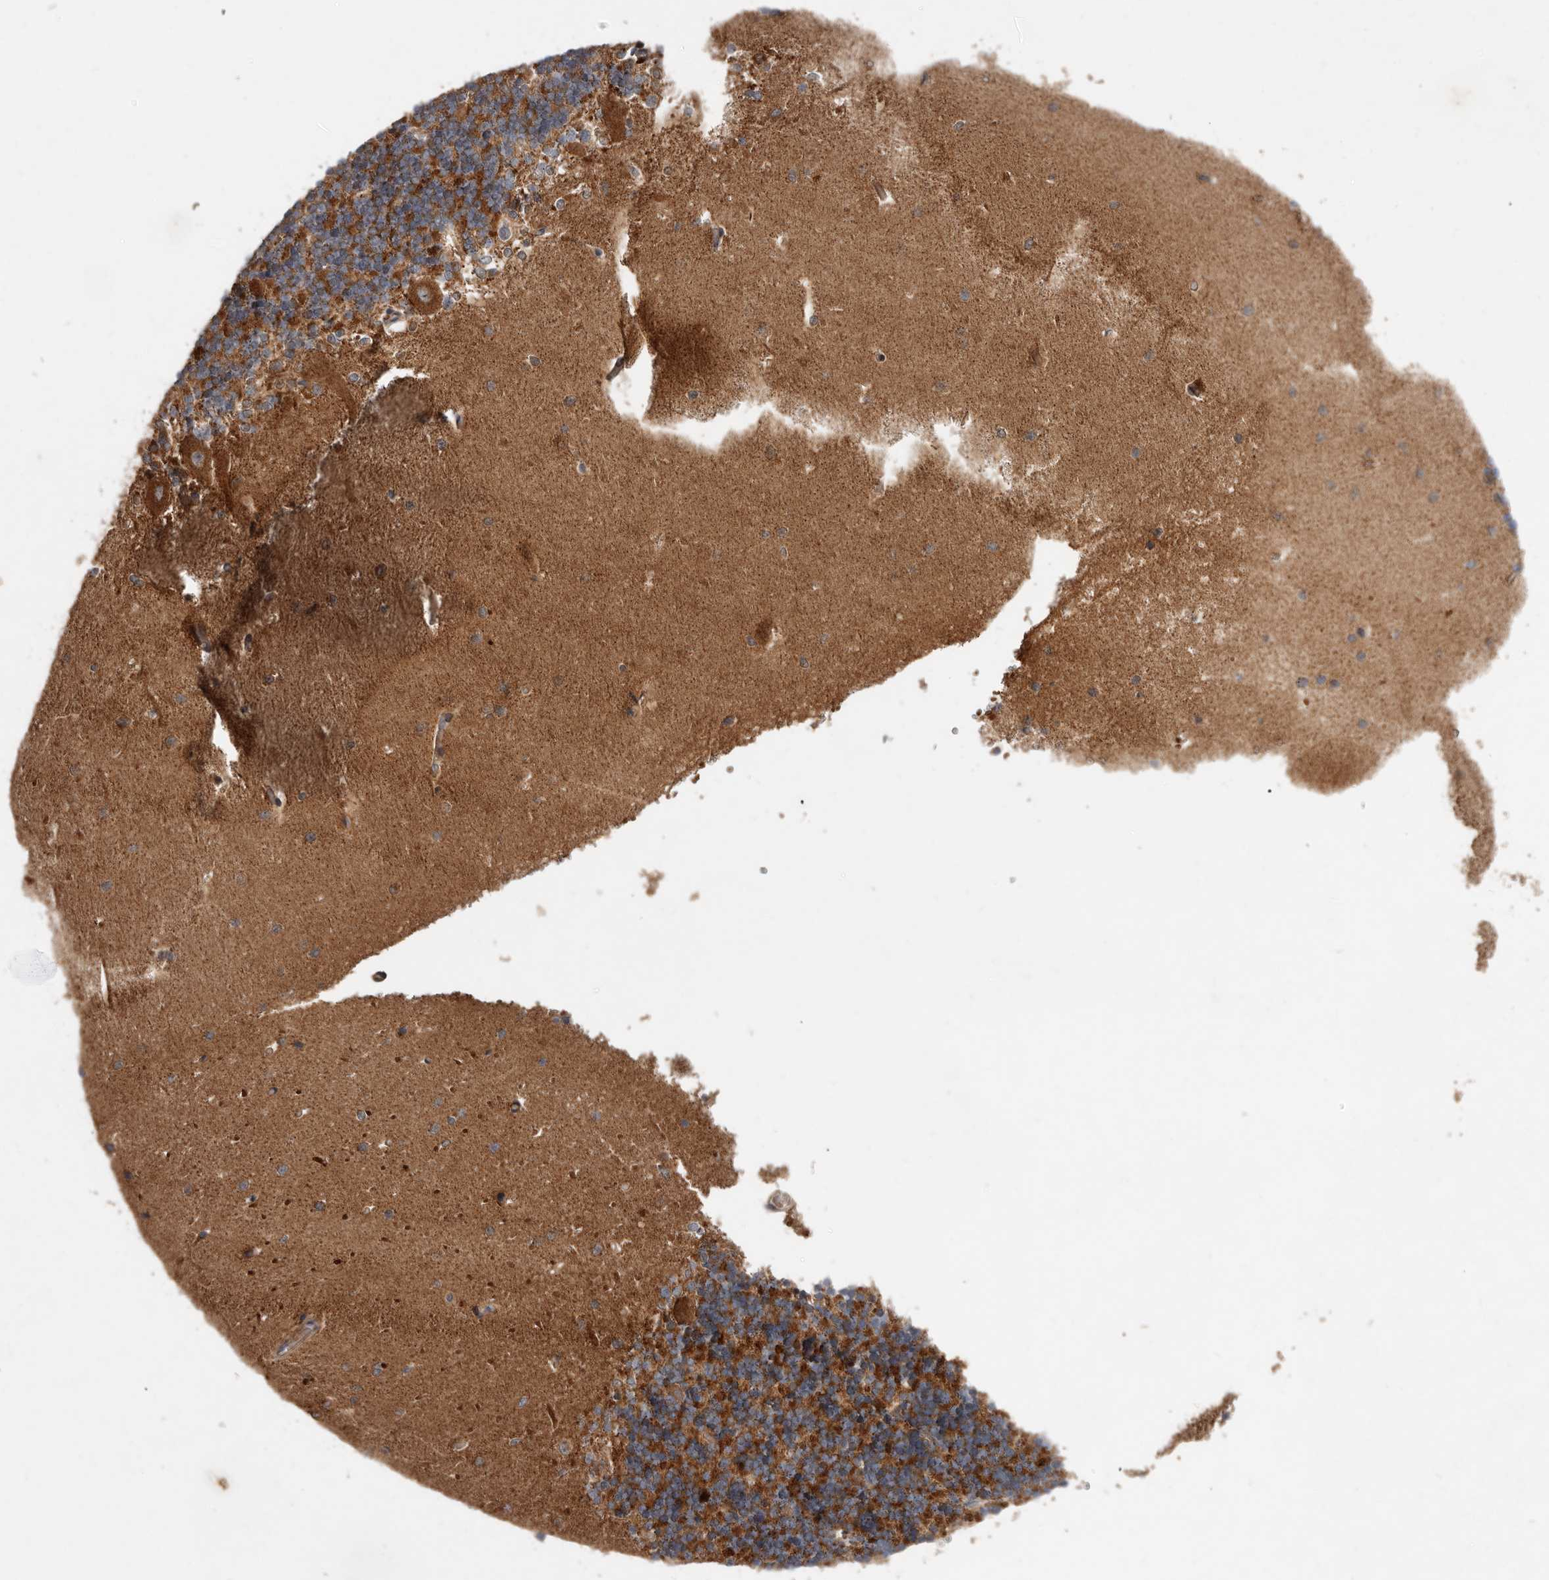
{"staining": {"intensity": "strong", "quantity": "25%-75%", "location": "cytoplasmic/membranous"}, "tissue": "cerebellum", "cell_type": "Cells in granular layer", "image_type": "normal", "snomed": [{"axis": "morphology", "description": "Normal tissue, NOS"}, {"axis": "topography", "description": "Cerebellum"}], "caption": "Protein expression analysis of unremarkable cerebellum reveals strong cytoplasmic/membranous expression in approximately 25%-75% of cells in granular layer.", "gene": "GOT1L1", "patient": {"sex": "male", "age": 37}}